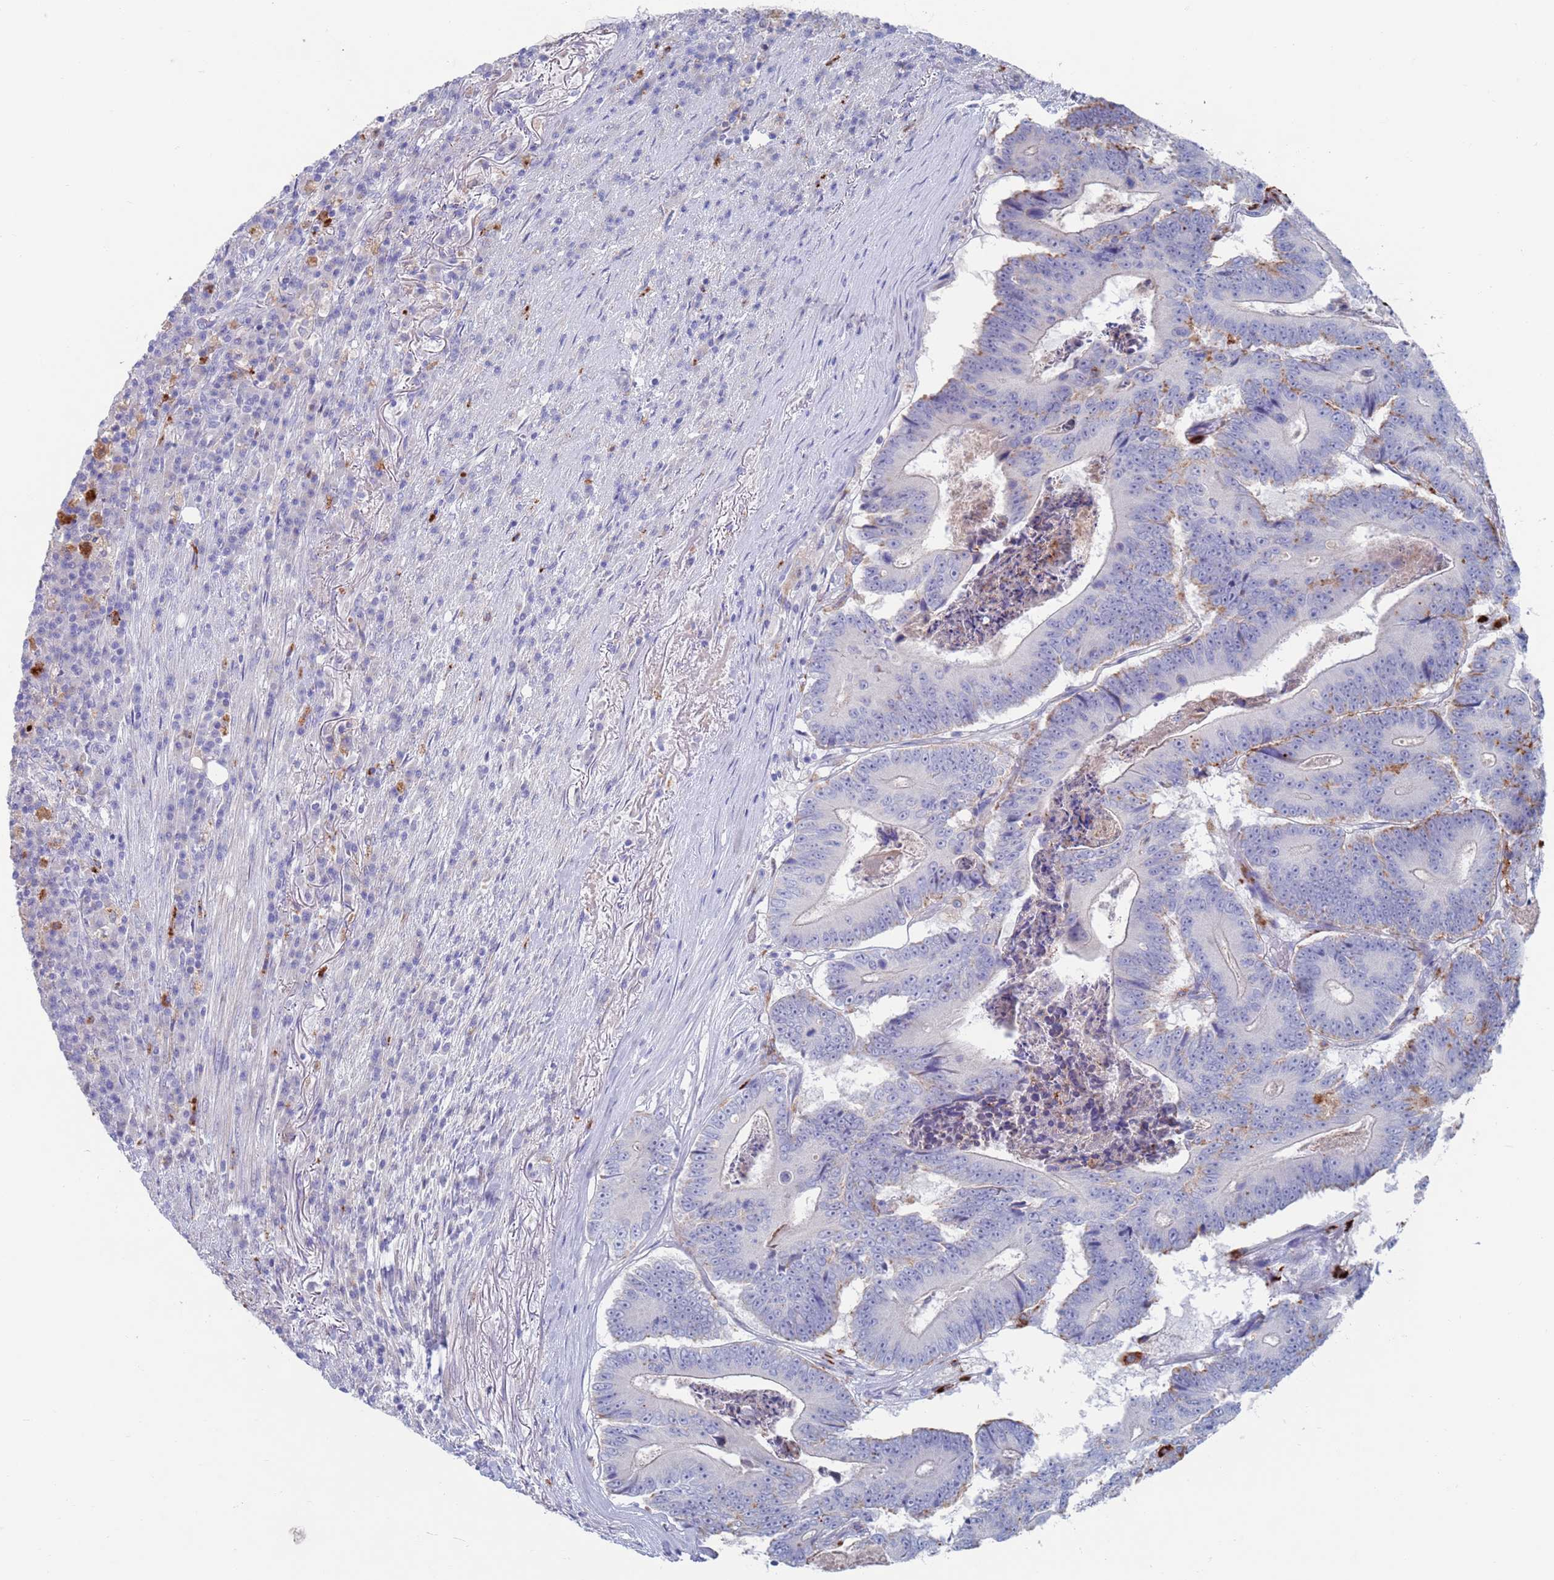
{"staining": {"intensity": "negative", "quantity": "none", "location": "none"}, "tissue": "colorectal cancer", "cell_type": "Tumor cells", "image_type": "cancer", "snomed": [{"axis": "morphology", "description": "Adenocarcinoma, NOS"}, {"axis": "topography", "description": "Colon"}], "caption": "Tumor cells are negative for brown protein staining in adenocarcinoma (colorectal). (Brightfield microscopy of DAB IHC at high magnification).", "gene": "FUCA1", "patient": {"sex": "male", "age": 83}}